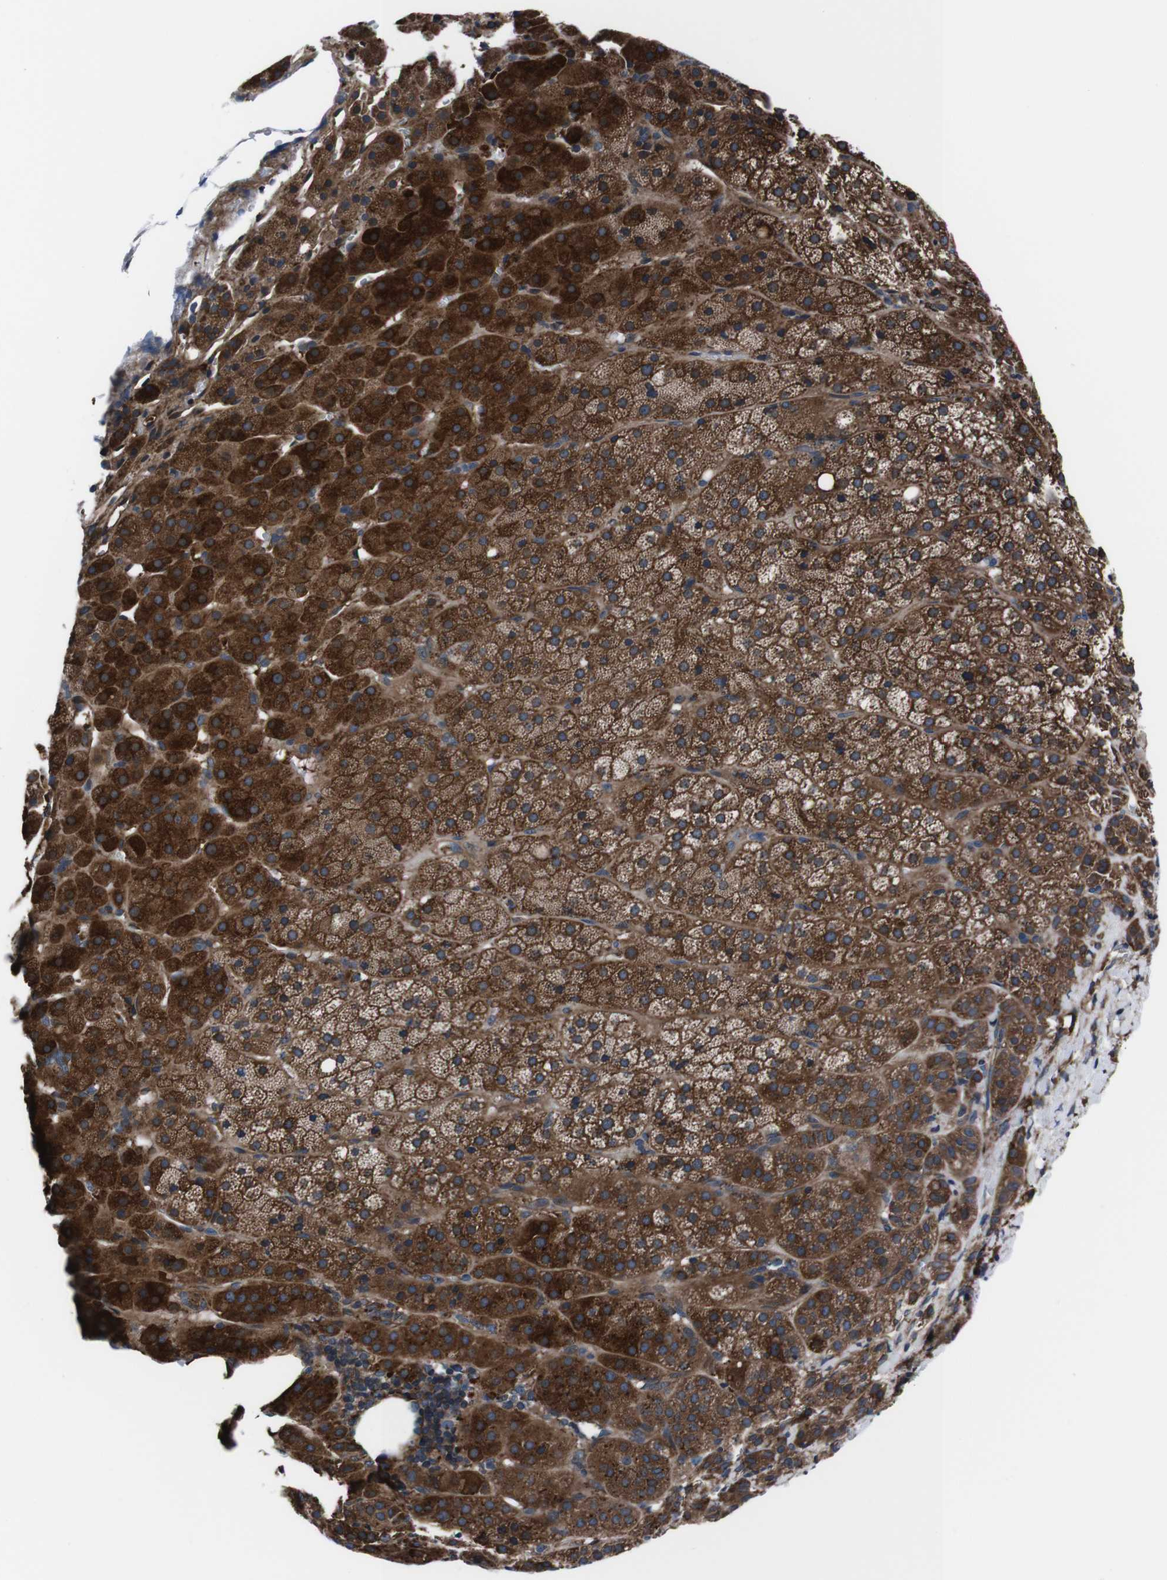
{"staining": {"intensity": "strong", "quantity": ">75%", "location": "cytoplasmic/membranous"}, "tissue": "adrenal gland", "cell_type": "Glandular cells", "image_type": "normal", "snomed": [{"axis": "morphology", "description": "Normal tissue, NOS"}, {"axis": "topography", "description": "Adrenal gland"}], "caption": "Strong cytoplasmic/membranous positivity is appreciated in about >75% of glandular cells in normal adrenal gland.", "gene": "EIF4A2", "patient": {"sex": "female", "age": 57}}